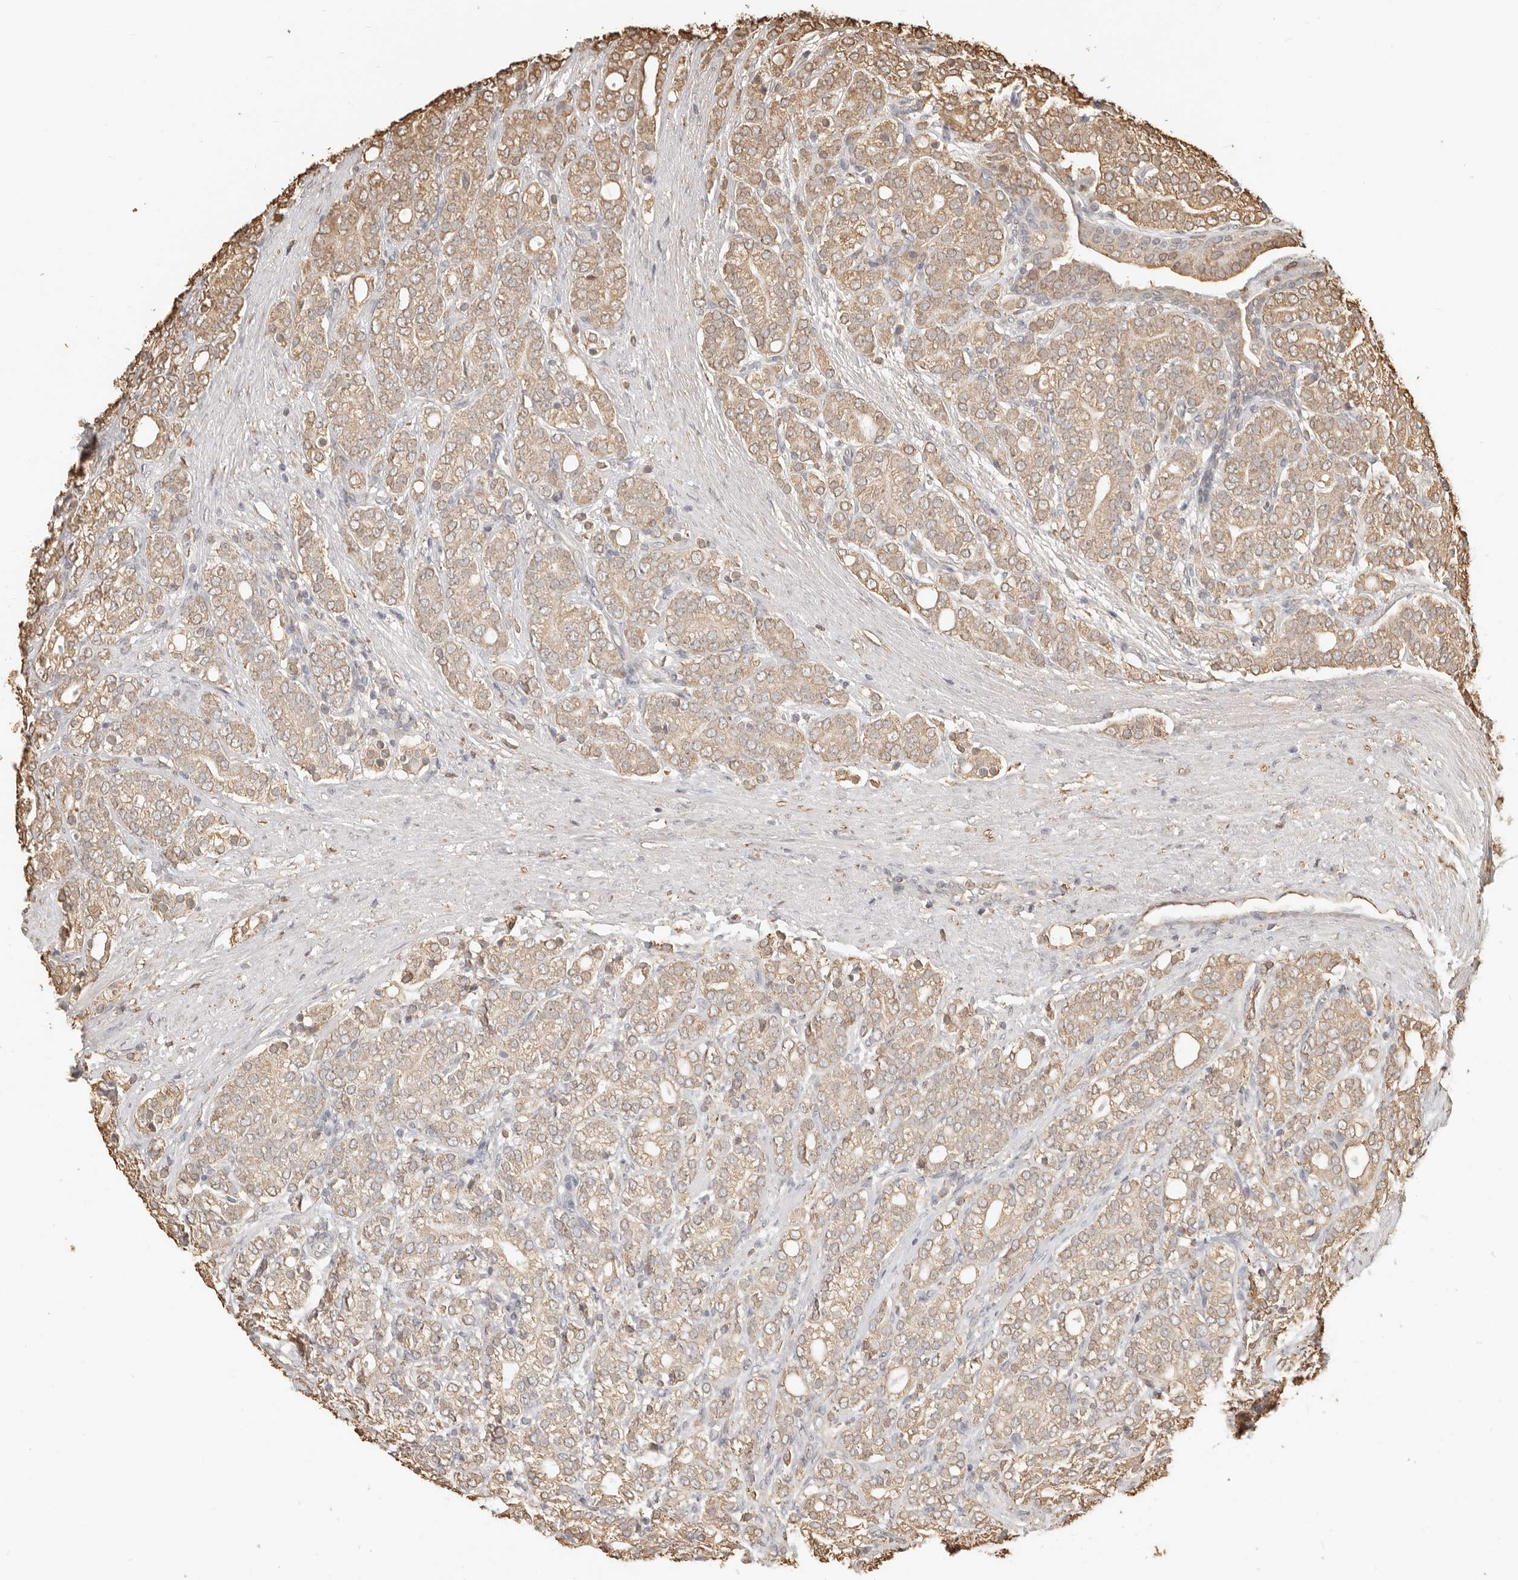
{"staining": {"intensity": "moderate", "quantity": "25%-75%", "location": "cytoplasmic/membranous"}, "tissue": "prostate cancer", "cell_type": "Tumor cells", "image_type": "cancer", "snomed": [{"axis": "morphology", "description": "Adenocarcinoma, High grade"}, {"axis": "topography", "description": "Prostate"}], "caption": "IHC of adenocarcinoma (high-grade) (prostate) exhibits medium levels of moderate cytoplasmic/membranous staining in approximately 25%-75% of tumor cells.", "gene": "ARHGEF10L", "patient": {"sex": "male", "age": 57}}